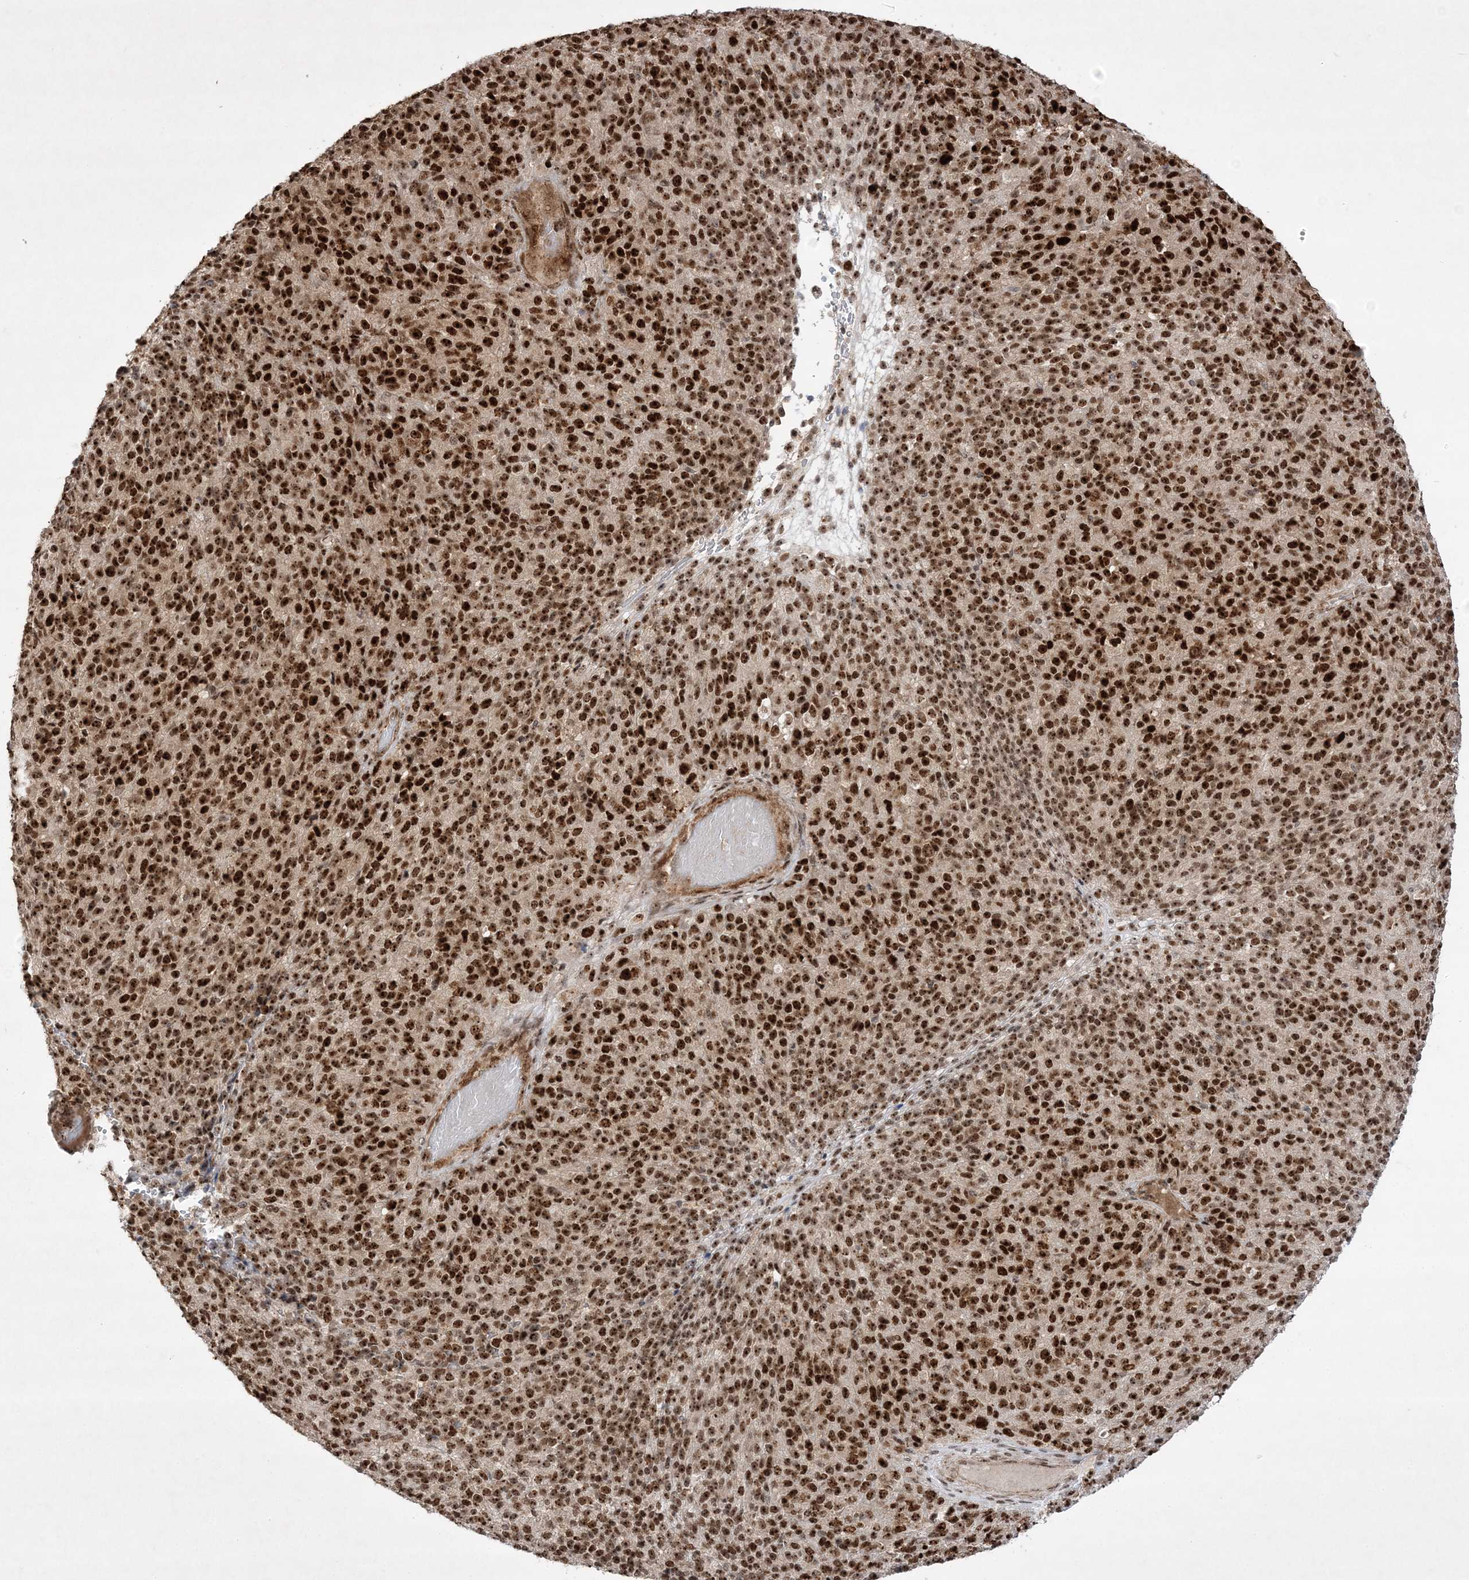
{"staining": {"intensity": "strong", "quantity": ">75%", "location": "nuclear"}, "tissue": "melanoma", "cell_type": "Tumor cells", "image_type": "cancer", "snomed": [{"axis": "morphology", "description": "Malignant melanoma, Metastatic site"}, {"axis": "topography", "description": "Brain"}], "caption": "Melanoma stained with DAB immunohistochemistry (IHC) displays high levels of strong nuclear staining in about >75% of tumor cells.", "gene": "NPM3", "patient": {"sex": "female", "age": 56}}